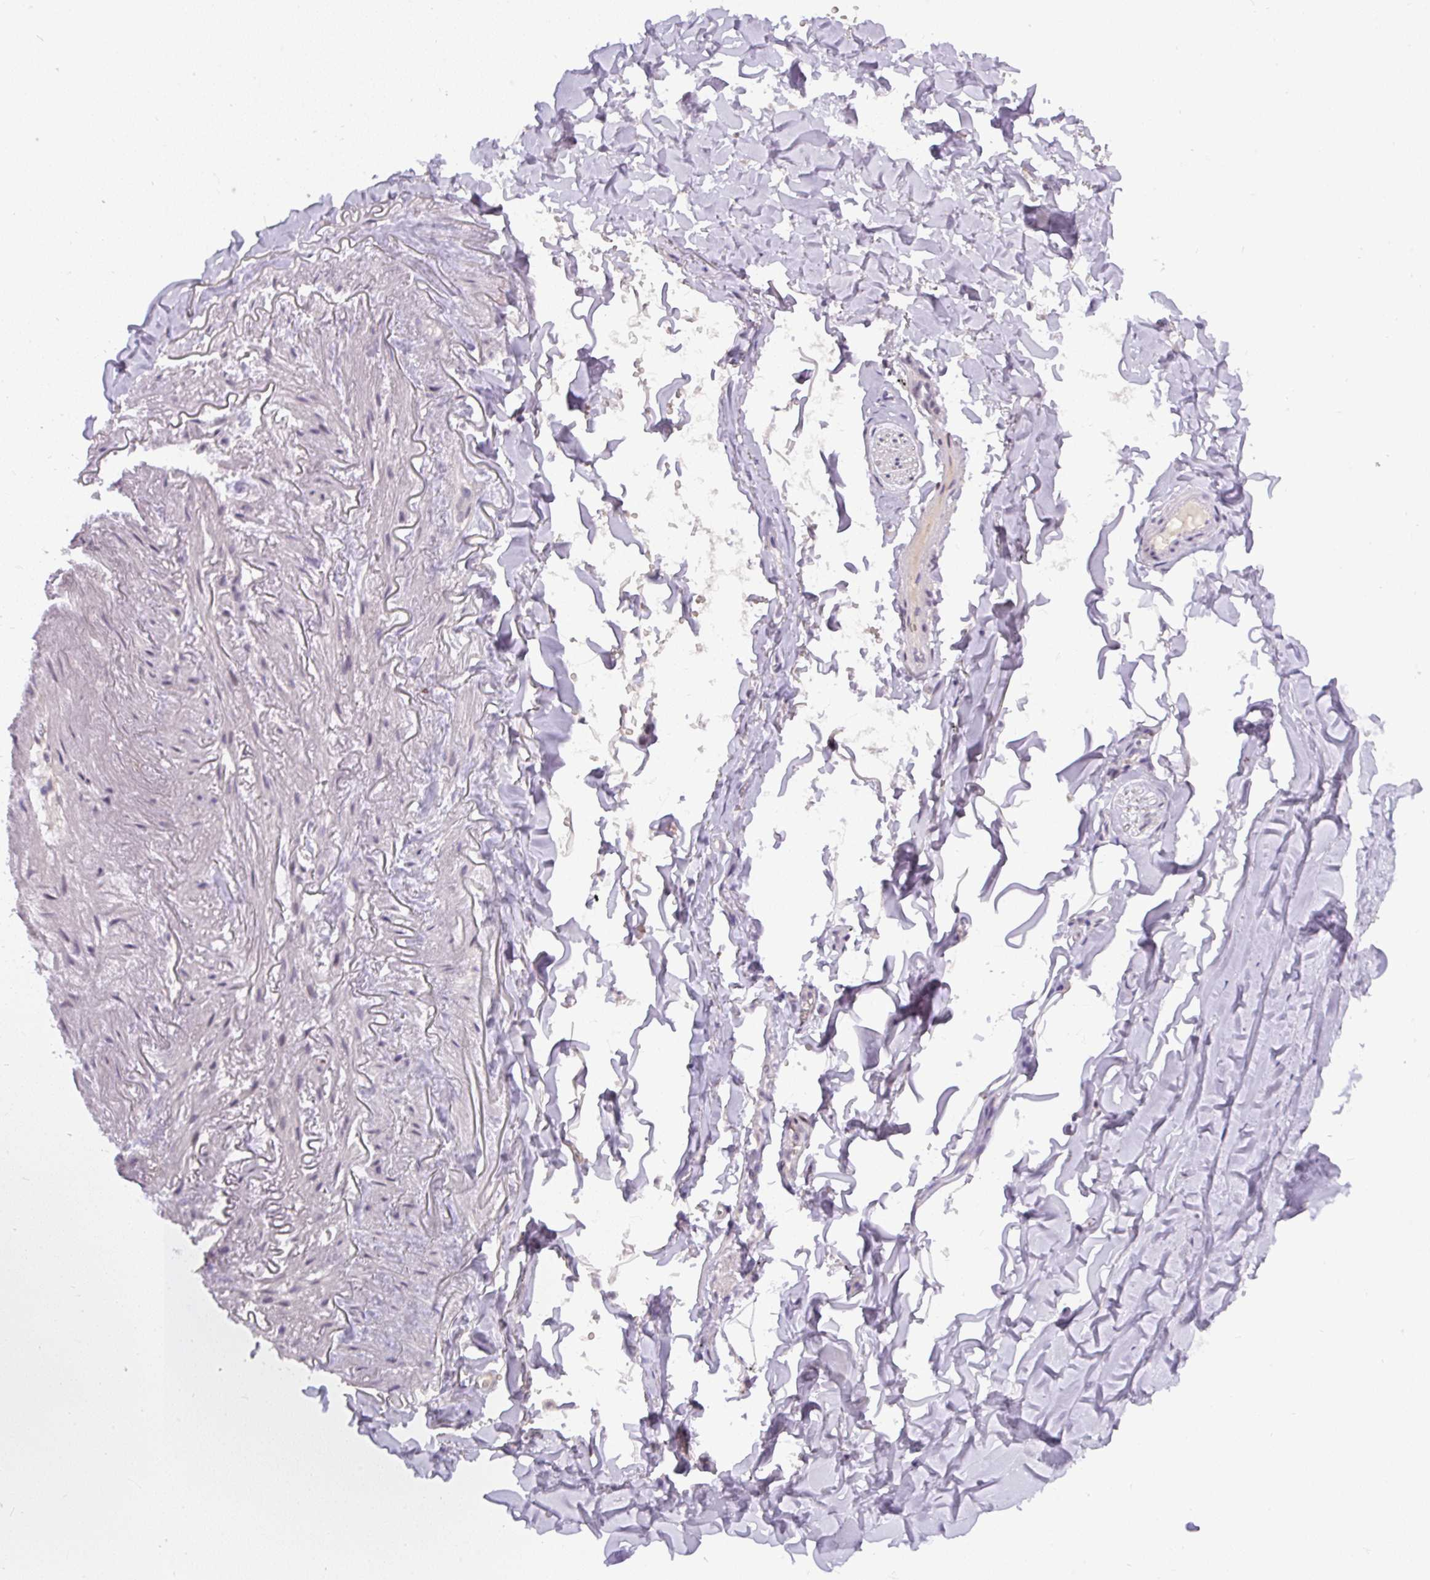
{"staining": {"intensity": "negative", "quantity": "none", "location": "none"}, "tissue": "adipose tissue", "cell_type": "Adipocytes", "image_type": "normal", "snomed": [{"axis": "morphology", "description": "Normal tissue, NOS"}, {"axis": "topography", "description": "Cartilage tissue"}, {"axis": "topography", "description": "Bronchus"}, {"axis": "topography", "description": "Peripheral nerve tissue"}], "caption": "Immunohistochemical staining of benign human adipose tissue demonstrates no significant expression in adipocytes.", "gene": "FAM117B", "patient": {"sex": "female", "age": 59}}